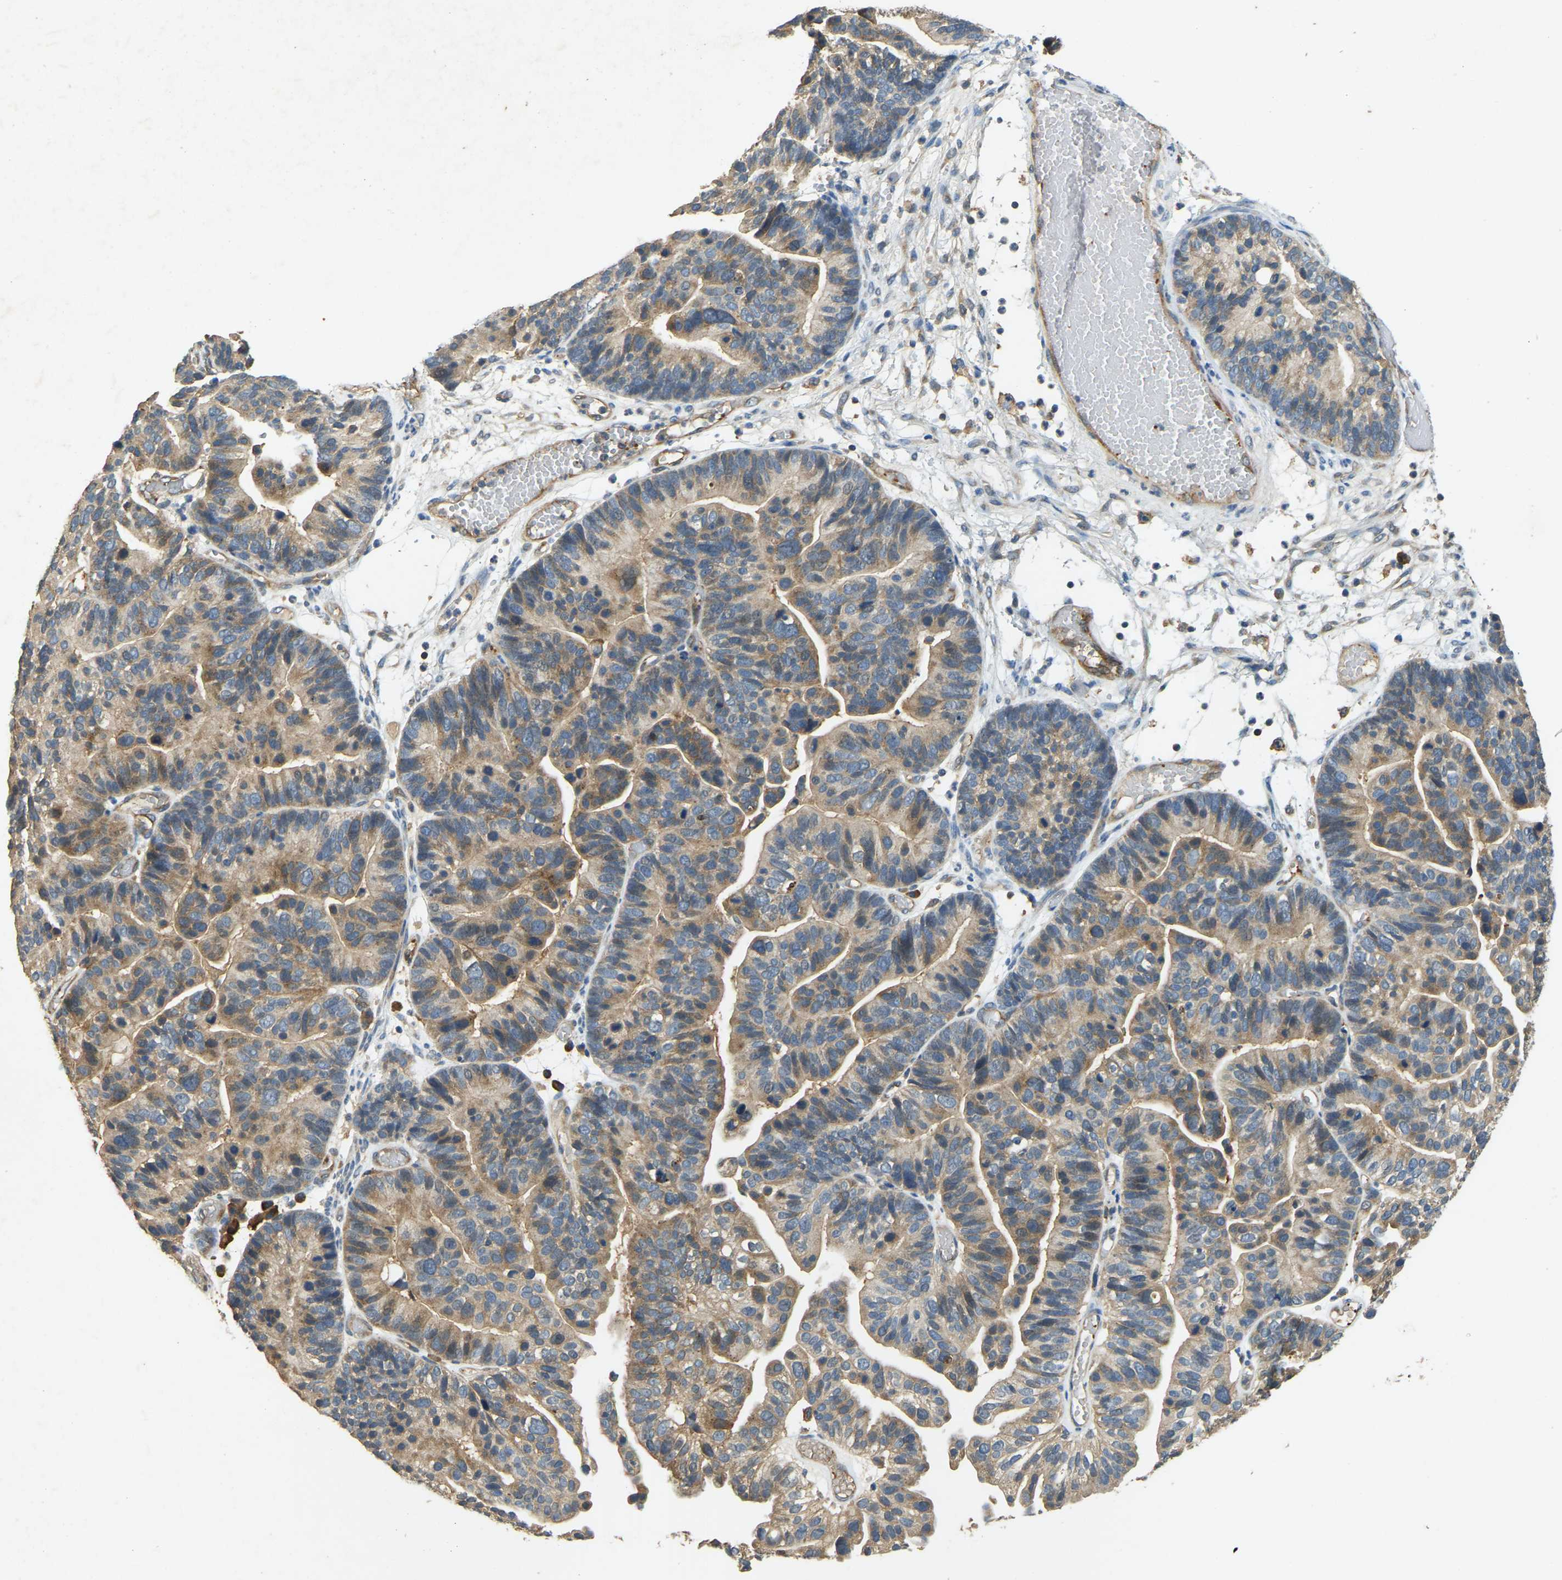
{"staining": {"intensity": "moderate", "quantity": ">75%", "location": "cytoplasmic/membranous"}, "tissue": "ovarian cancer", "cell_type": "Tumor cells", "image_type": "cancer", "snomed": [{"axis": "morphology", "description": "Cystadenocarcinoma, serous, NOS"}, {"axis": "topography", "description": "Ovary"}], "caption": "Immunohistochemistry of ovarian cancer demonstrates medium levels of moderate cytoplasmic/membranous expression in approximately >75% of tumor cells.", "gene": "CFLAR", "patient": {"sex": "female", "age": 56}}